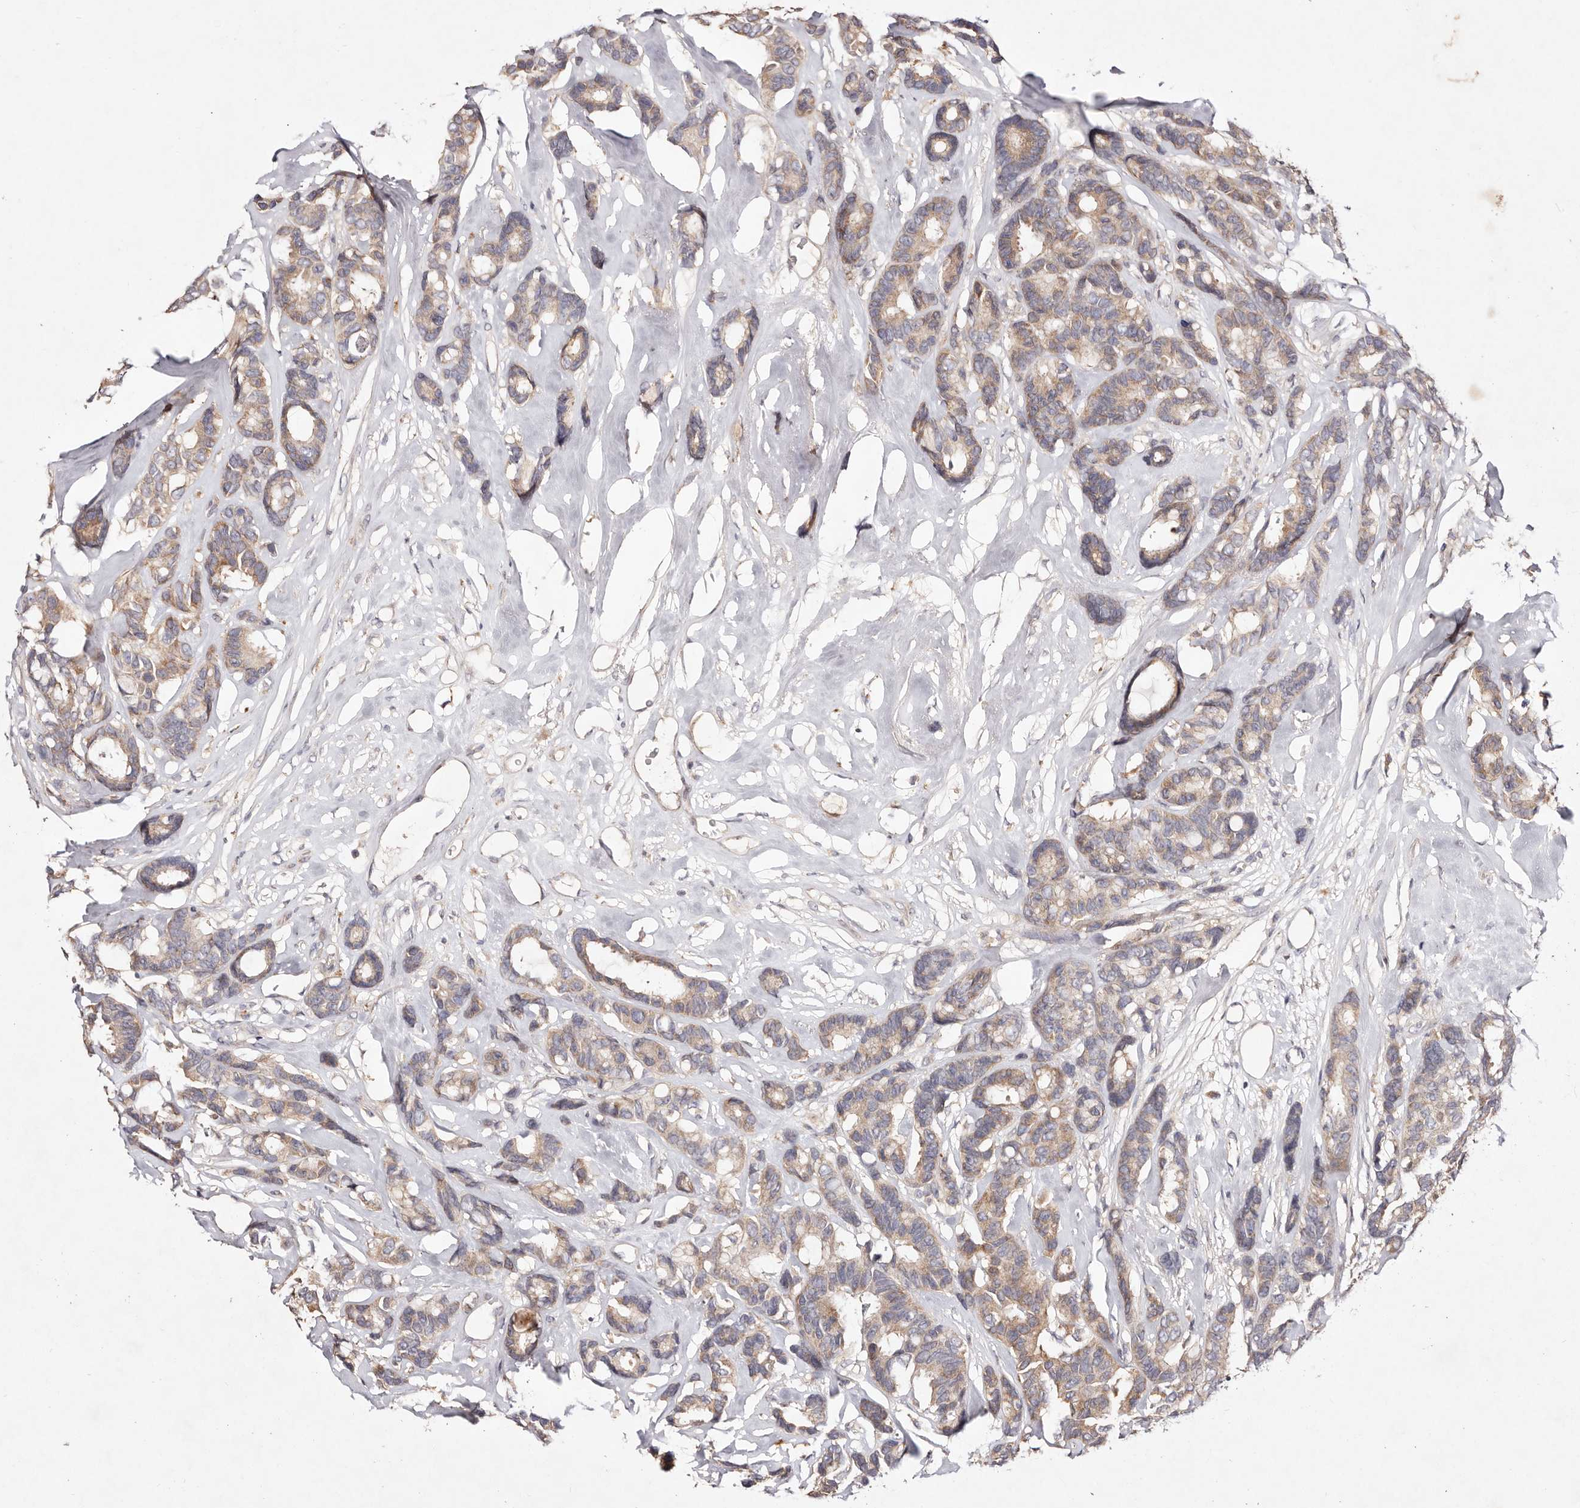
{"staining": {"intensity": "weak", "quantity": ">75%", "location": "cytoplasmic/membranous"}, "tissue": "breast cancer", "cell_type": "Tumor cells", "image_type": "cancer", "snomed": [{"axis": "morphology", "description": "Duct carcinoma"}, {"axis": "topography", "description": "Breast"}], "caption": "Breast cancer tissue shows weak cytoplasmic/membranous positivity in about >75% of tumor cells", "gene": "TSC2", "patient": {"sex": "female", "age": 87}}